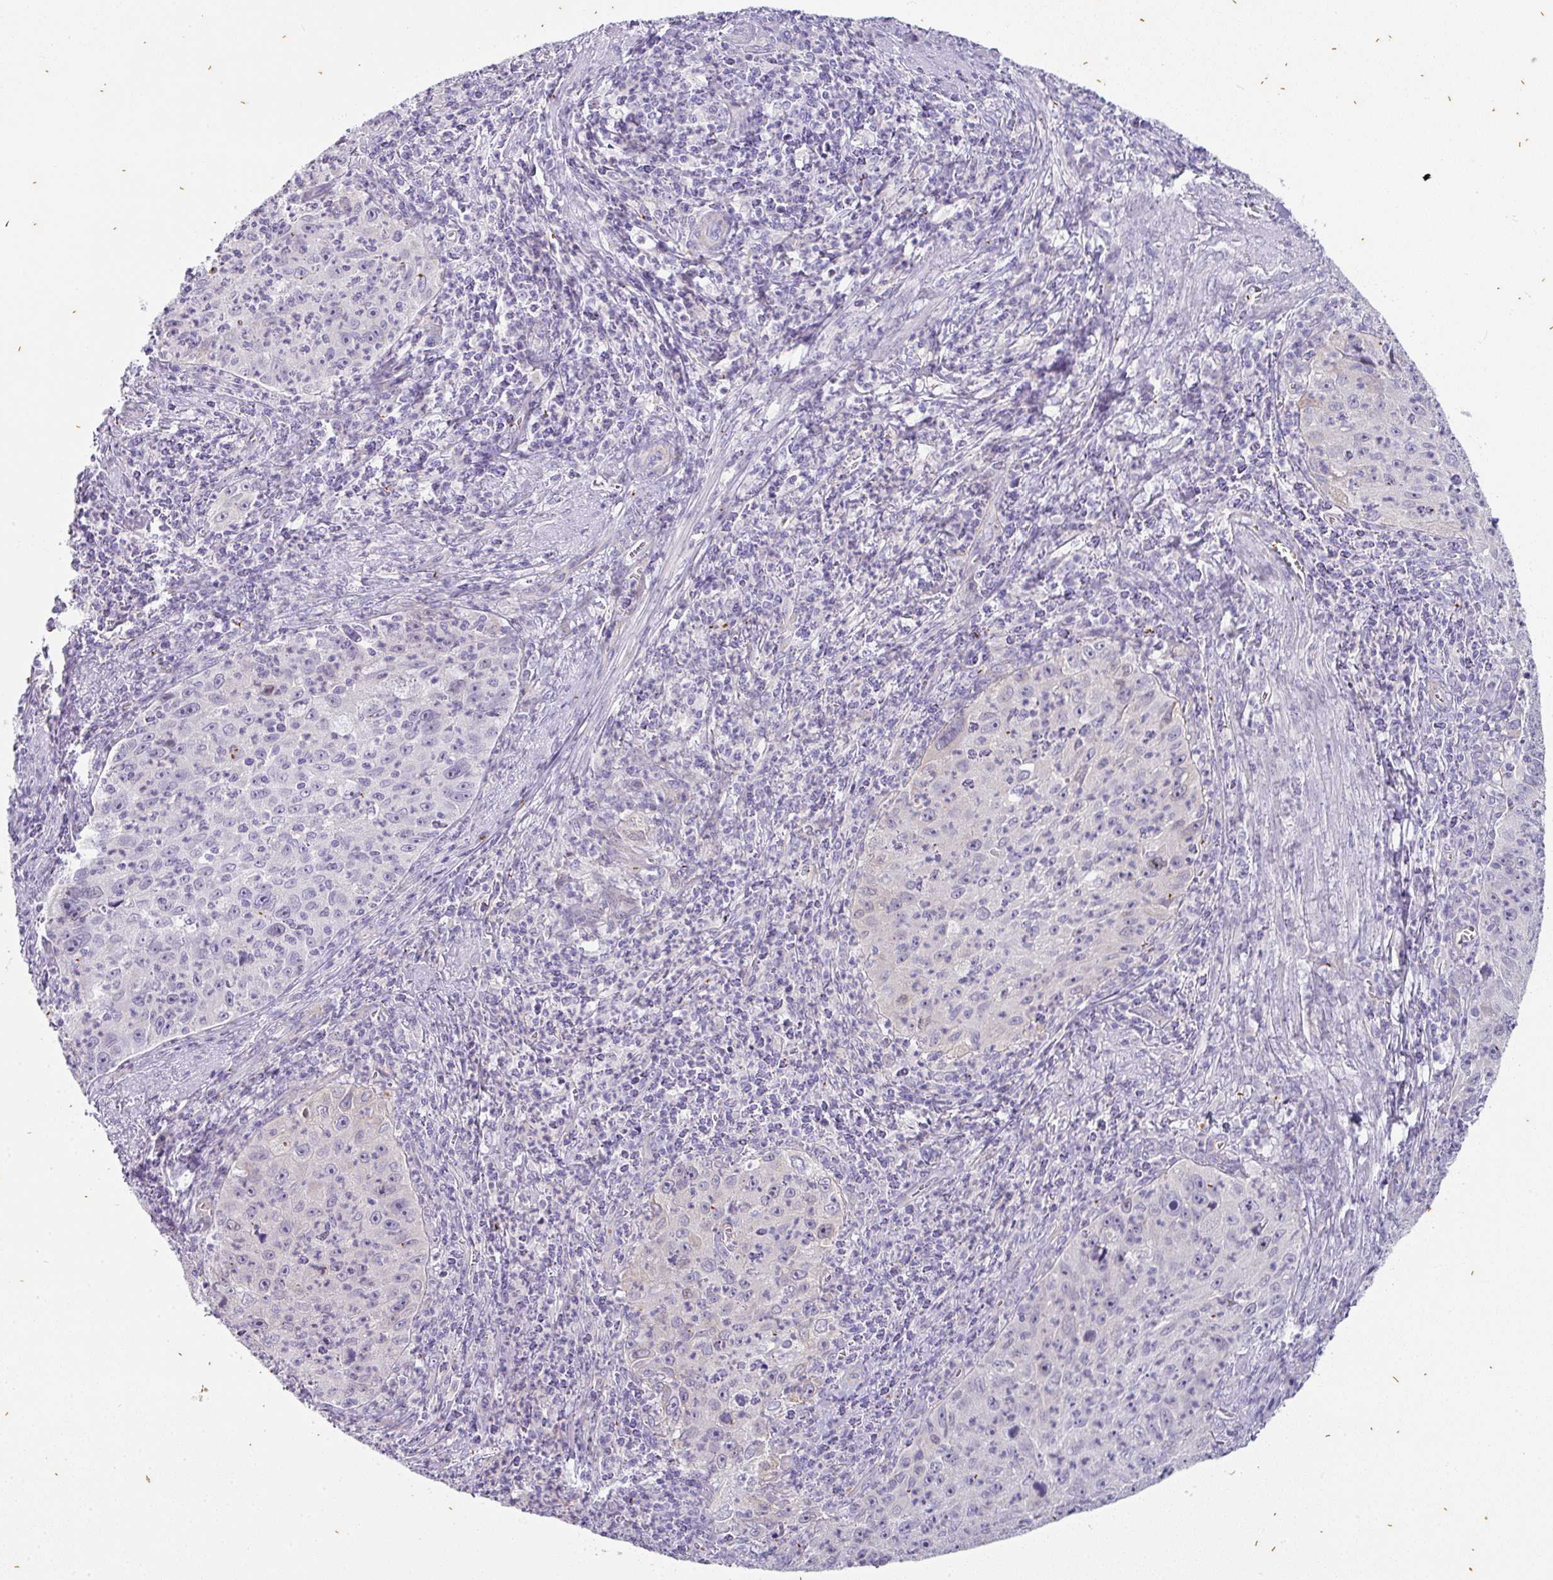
{"staining": {"intensity": "negative", "quantity": "none", "location": "none"}, "tissue": "cervical cancer", "cell_type": "Tumor cells", "image_type": "cancer", "snomed": [{"axis": "morphology", "description": "Squamous cell carcinoma, NOS"}, {"axis": "topography", "description": "Cervix"}], "caption": "A micrograph of human cervical cancer is negative for staining in tumor cells. (Stains: DAB (3,3'-diaminobenzidine) IHC with hematoxylin counter stain, Microscopy: brightfield microscopy at high magnification).", "gene": "OR52N1", "patient": {"sex": "female", "age": 30}}